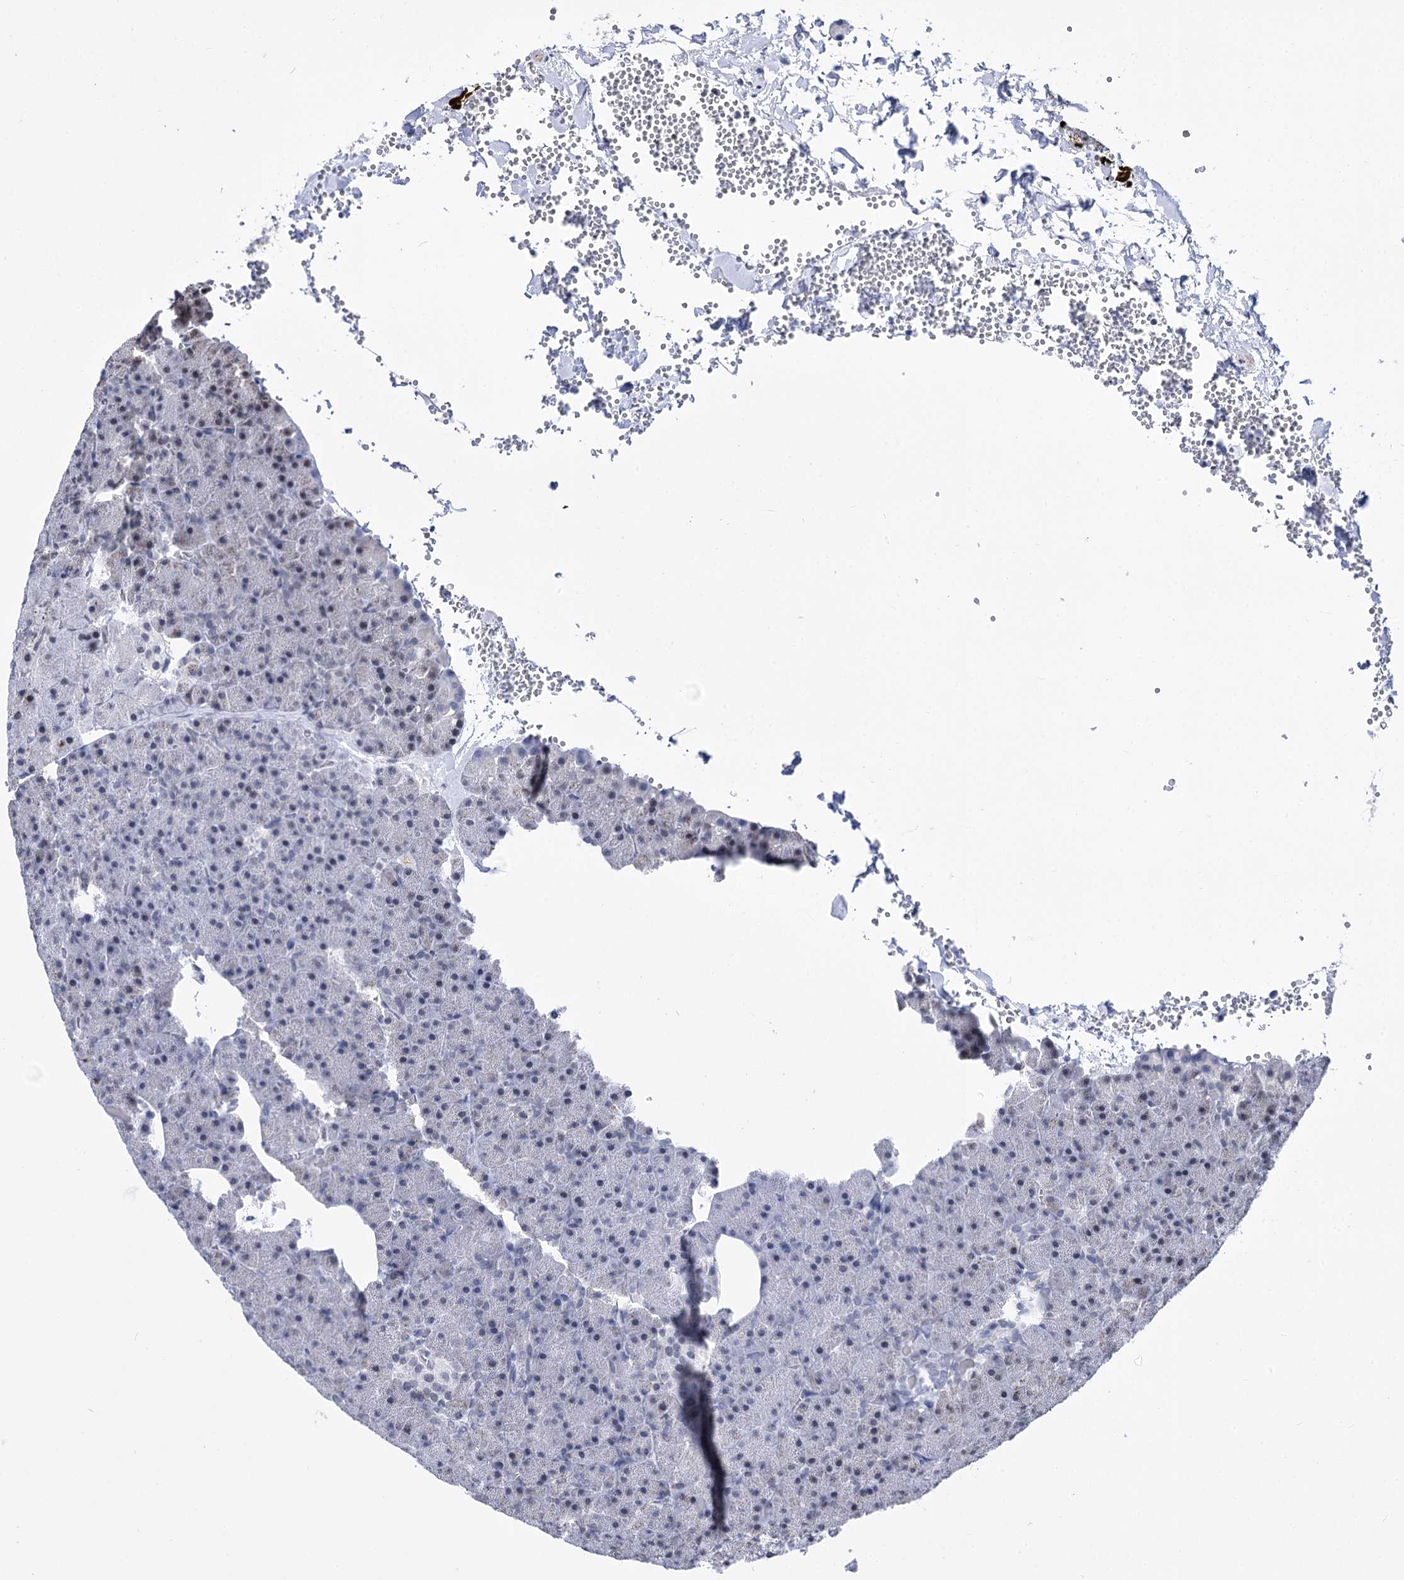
{"staining": {"intensity": "negative", "quantity": "none", "location": "none"}, "tissue": "pancreas", "cell_type": "Exocrine glandular cells", "image_type": "normal", "snomed": [{"axis": "morphology", "description": "Normal tissue, NOS"}, {"axis": "morphology", "description": "Carcinoid, malignant, NOS"}, {"axis": "topography", "description": "Pancreas"}], "caption": "Unremarkable pancreas was stained to show a protein in brown. There is no significant staining in exocrine glandular cells.", "gene": "POU4F3", "patient": {"sex": "female", "age": 35}}